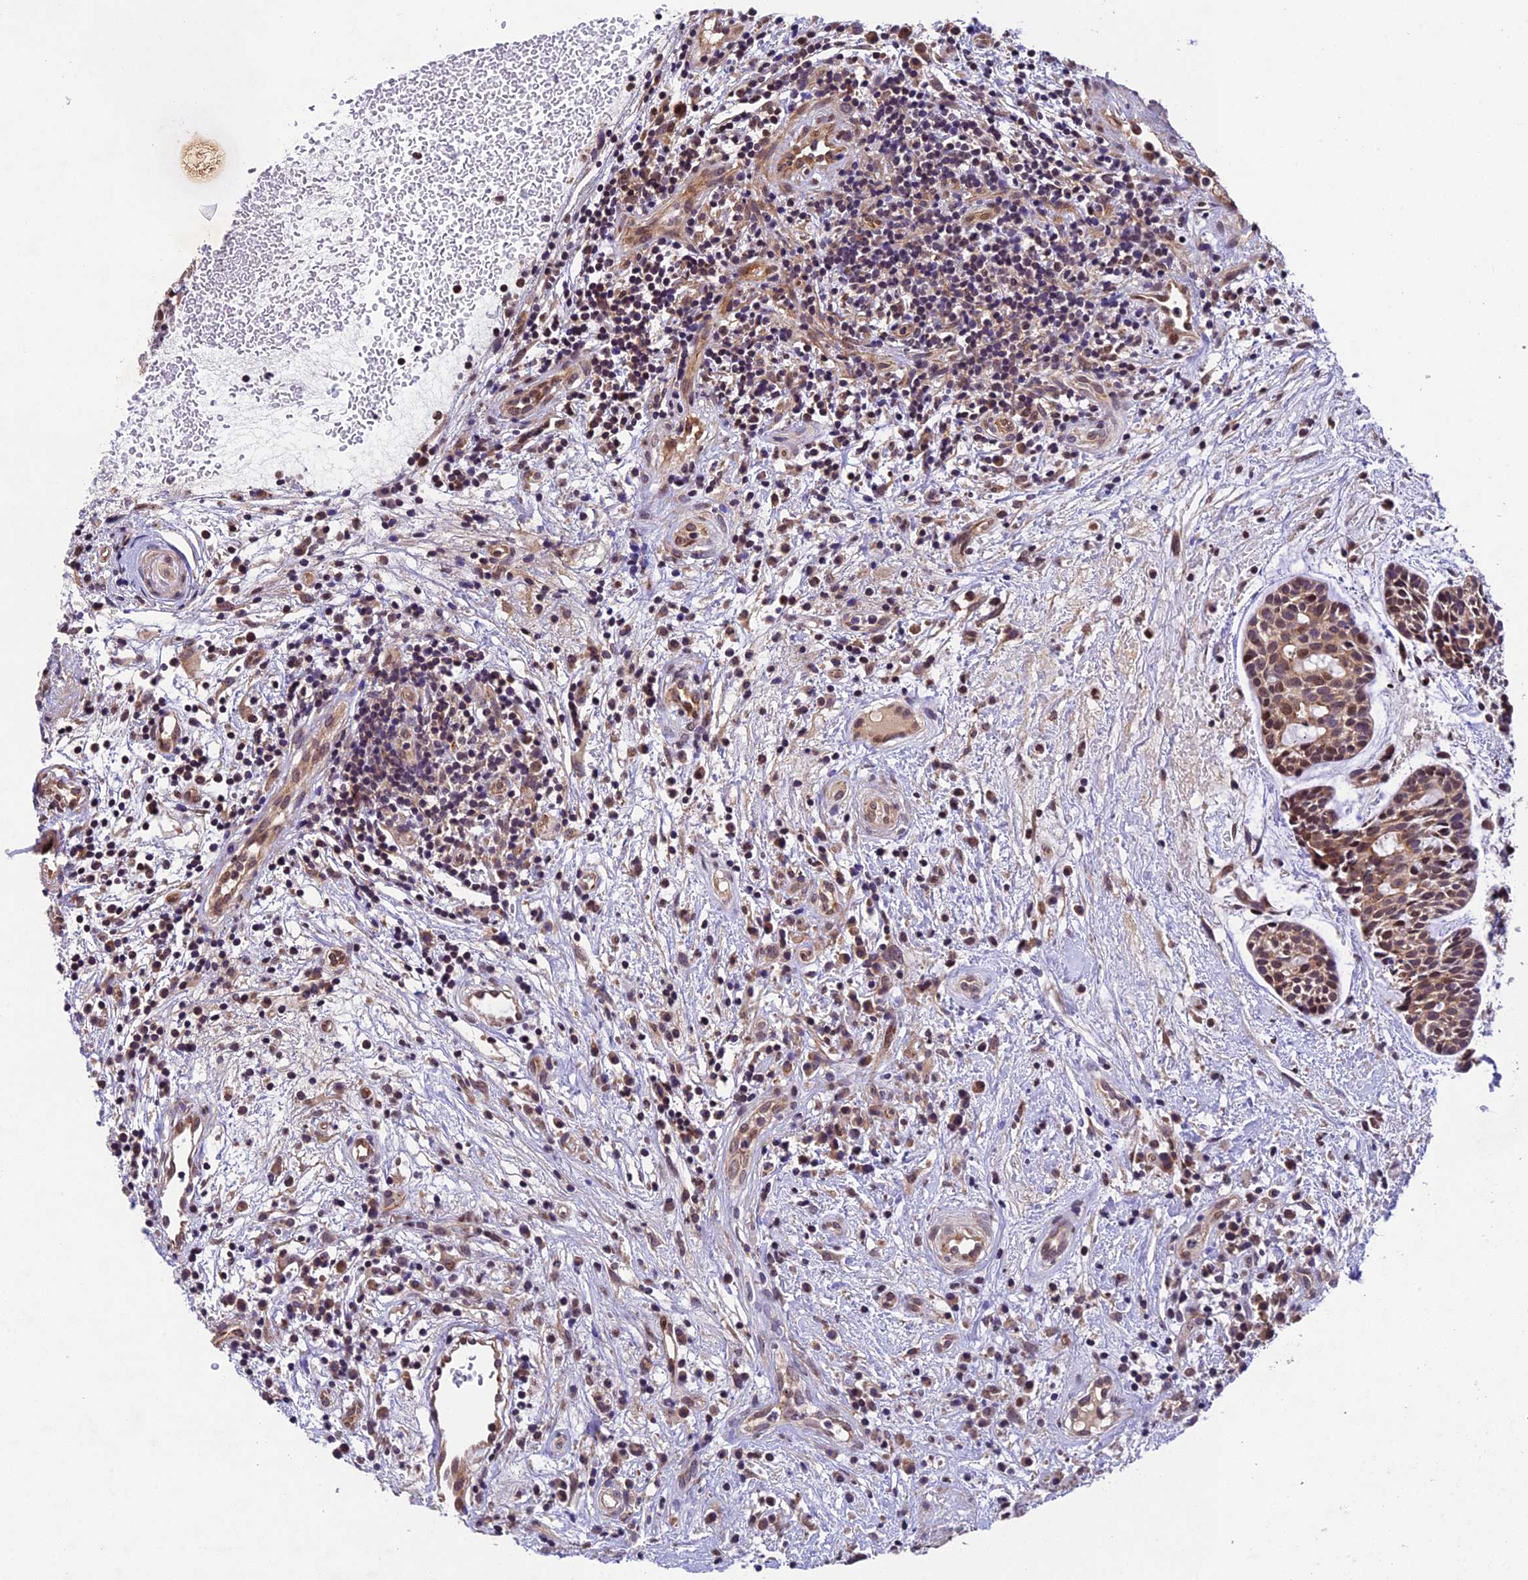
{"staining": {"intensity": "moderate", "quantity": ">75%", "location": "nuclear"}, "tissue": "head and neck cancer", "cell_type": "Tumor cells", "image_type": "cancer", "snomed": [{"axis": "morphology", "description": "Adenocarcinoma, NOS"}, {"axis": "topography", "description": "Subcutis"}, {"axis": "topography", "description": "Head-Neck"}], "caption": "Head and neck cancer stained with a brown dye exhibits moderate nuclear positive positivity in about >75% of tumor cells.", "gene": "CCSER1", "patient": {"sex": "female", "age": 73}}